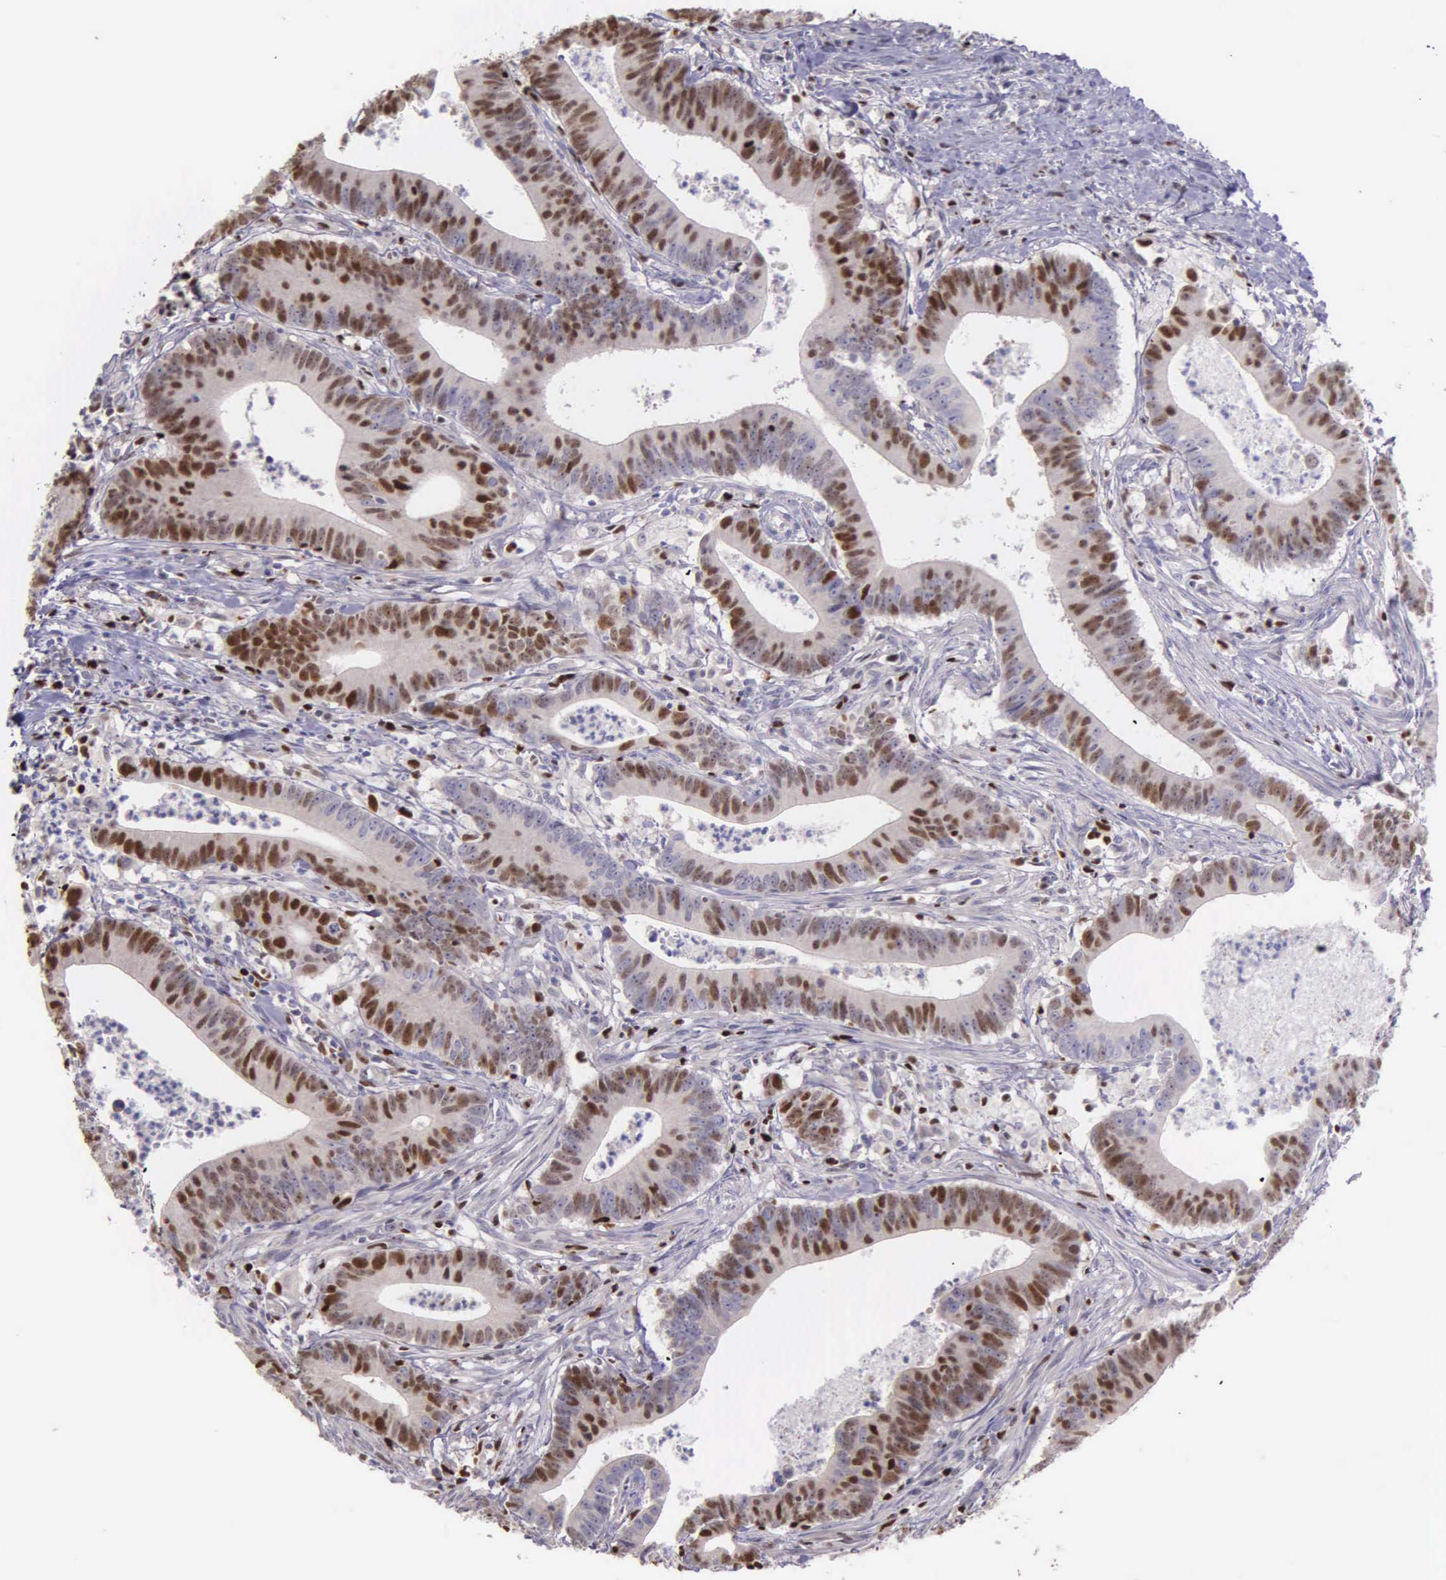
{"staining": {"intensity": "strong", "quantity": "25%-75%", "location": "nuclear"}, "tissue": "colorectal cancer", "cell_type": "Tumor cells", "image_type": "cancer", "snomed": [{"axis": "morphology", "description": "Adenocarcinoma, NOS"}, {"axis": "topography", "description": "Colon"}], "caption": "Immunohistochemical staining of human colorectal cancer (adenocarcinoma) reveals strong nuclear protein expression in about 25%-75% of tumor cells.", "gene": "MCM5", "patient": {"sex": "male", "age": 55}}